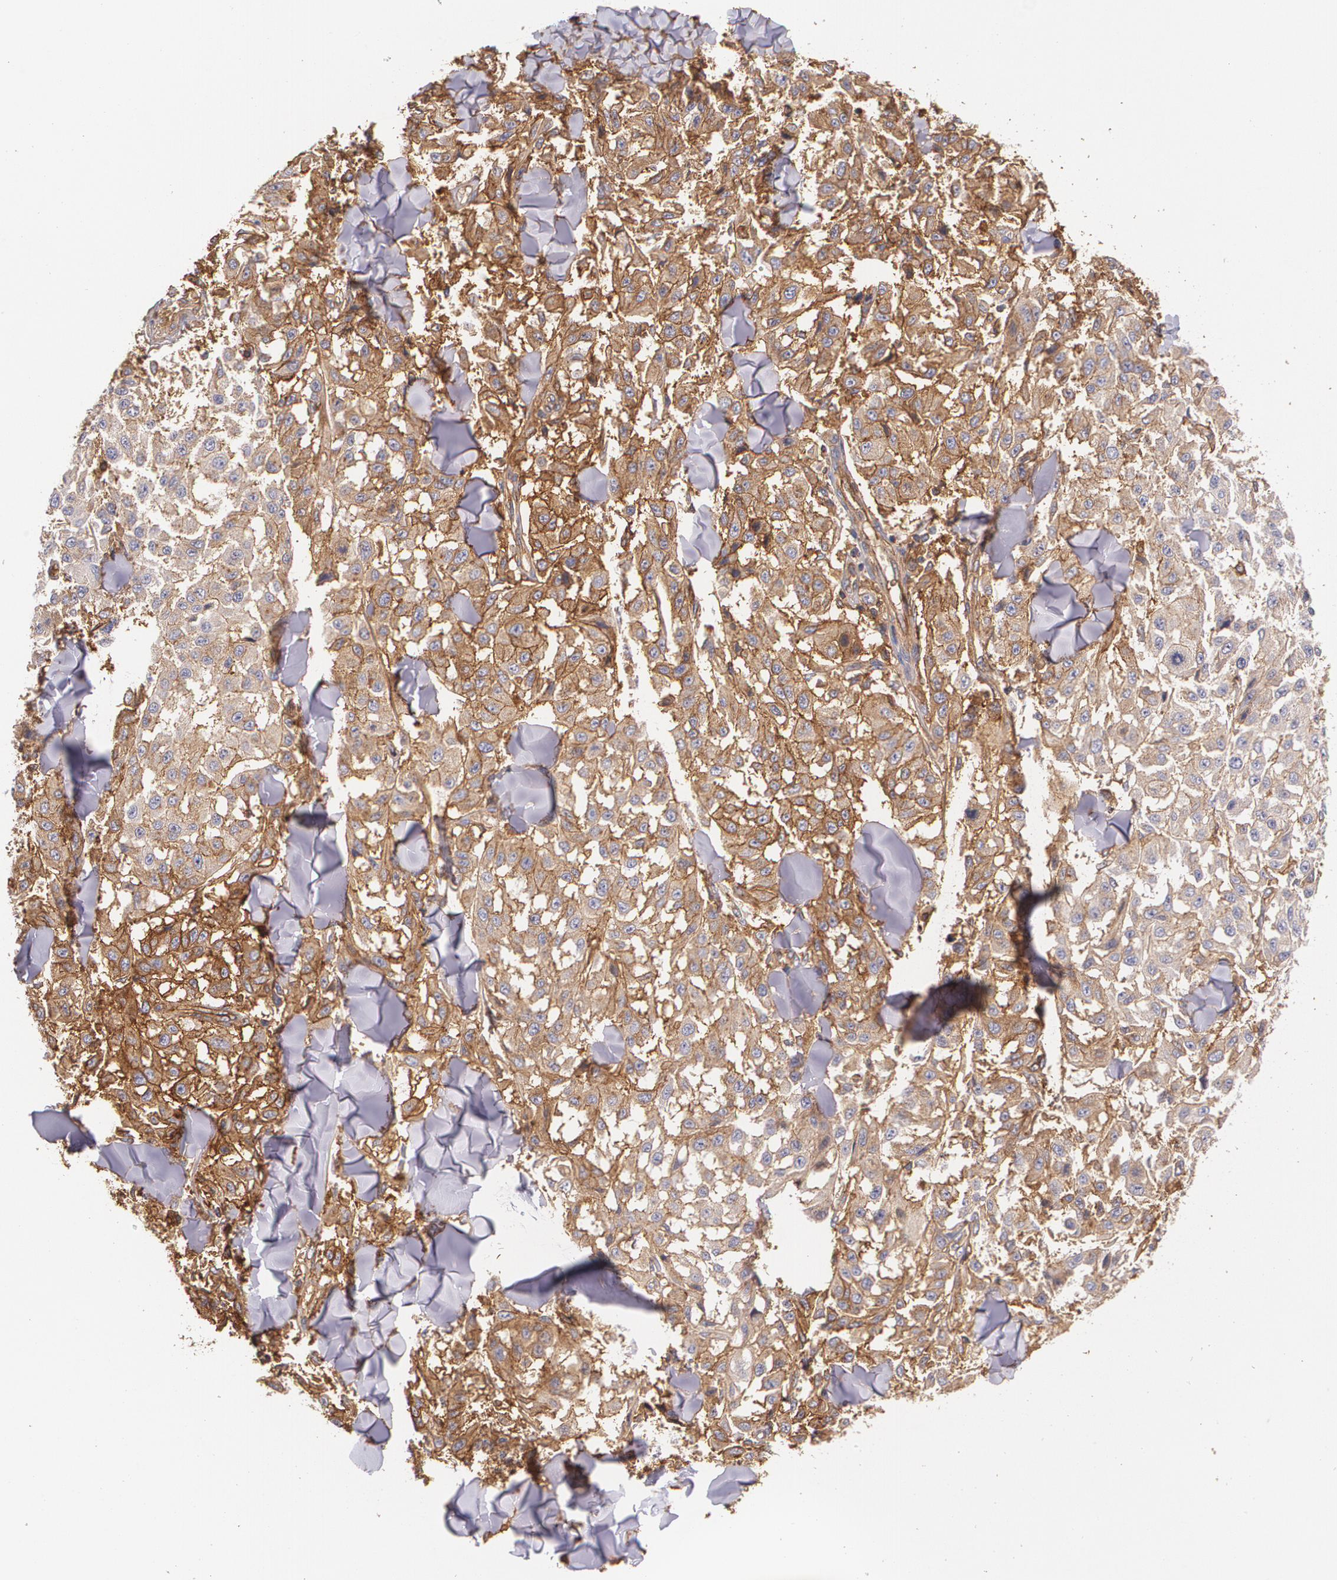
{"staining": {"intensity": "moderate", "quantity": "25%-75%", "location": "cytoplasmic/membranous"}, "tissue": "melanoma", "cell_type": "Tumor cells", "image_type": "cancer", "snomed": [{"axis": "morphology", "description": "Malignant melanoma, NOS"}, {"axis": "topography", "description": "Skin"}], "caption": "Protein expression analysis of malignant melanoma exhibits moderate cytoplasmic/membranous staining in approximately 25%-75% of tumor cells.", "gene": "B2M", "patient": {"sex": "female", "age": 64}}